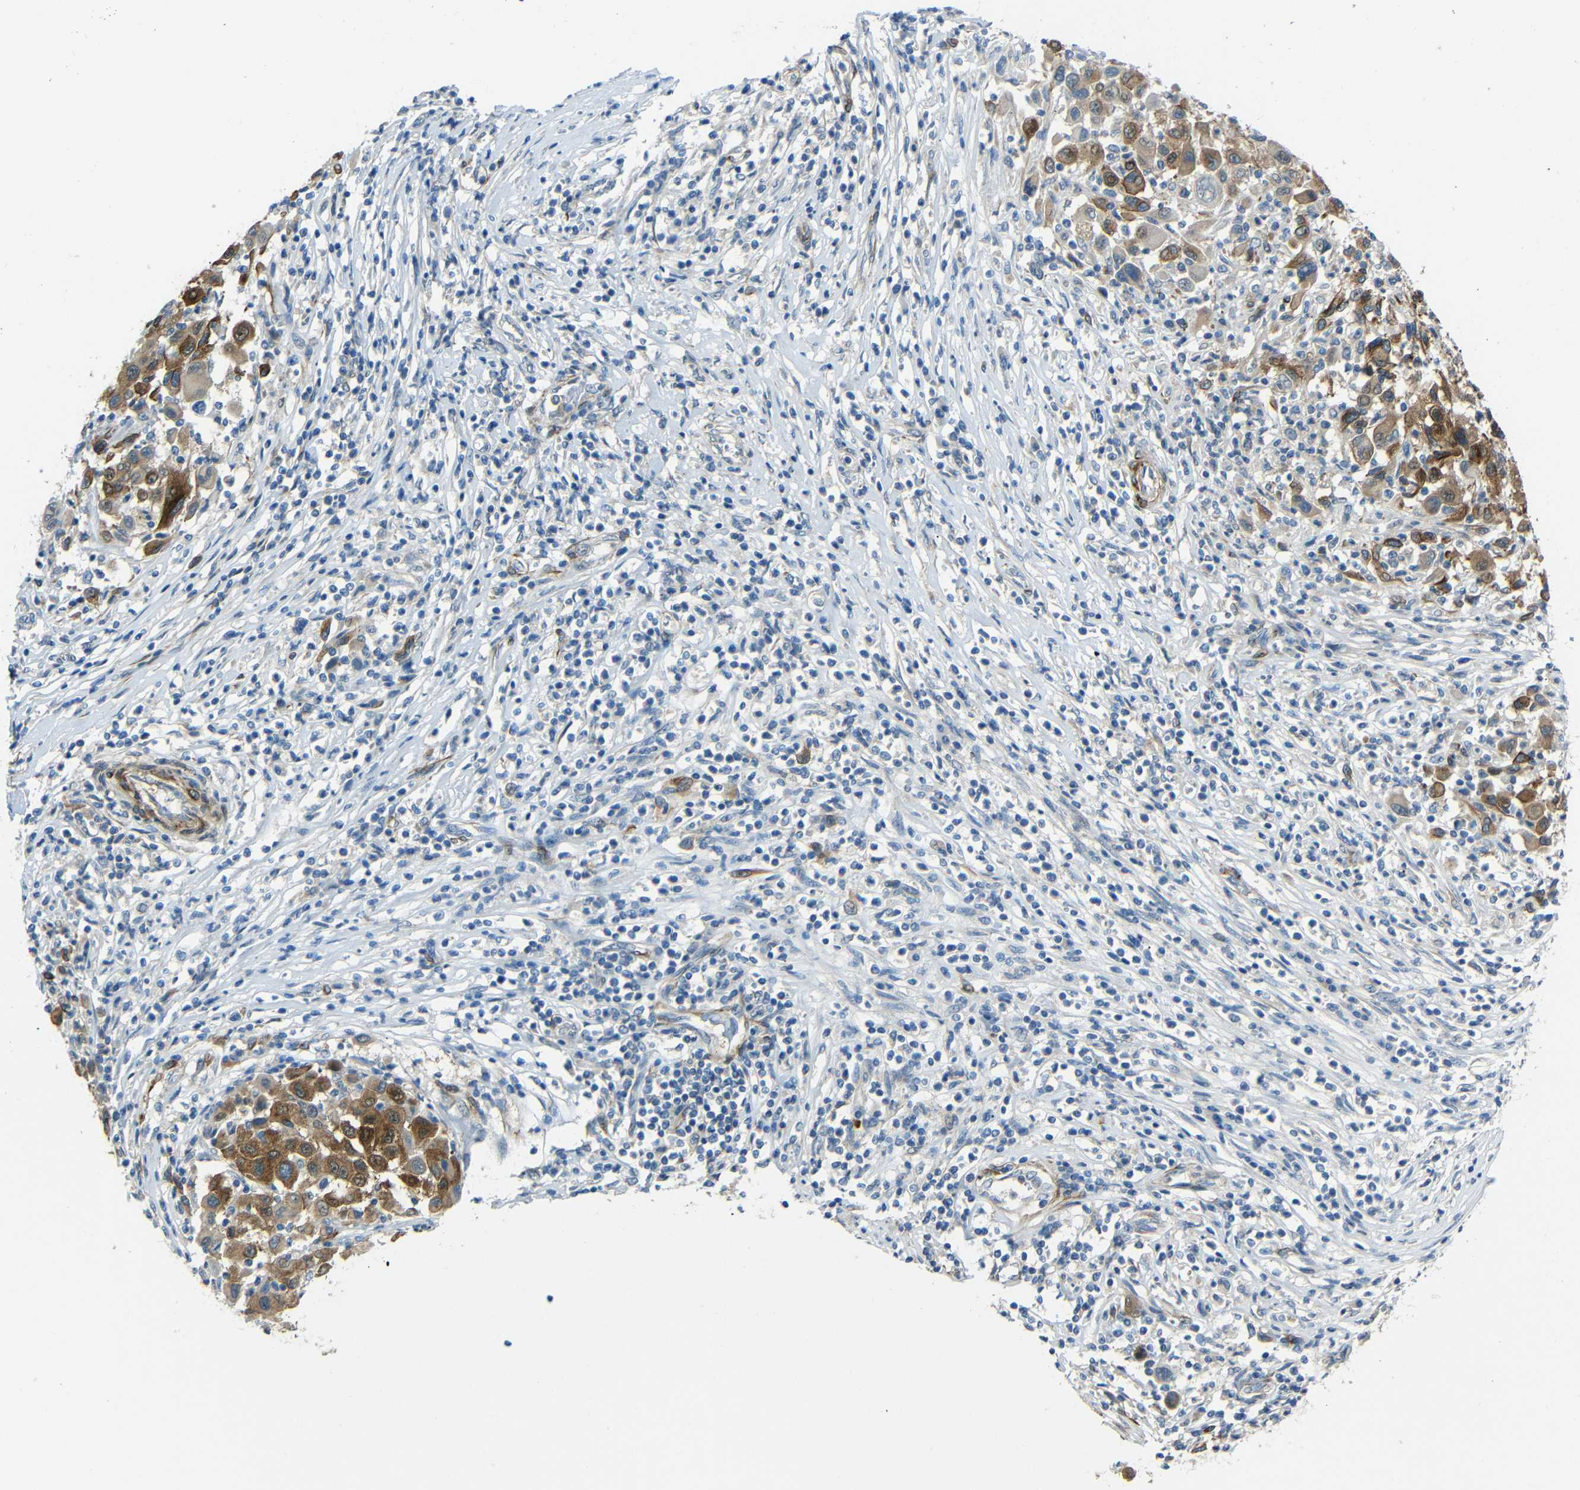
{"staining": {"intensity": "strong", "quantity": ">75%", "location": "cytoplasmic/membranous"}, "tissue": "melanoma", "cell_type": "Tumor cells", "image_type": "cancer", "snomed": [{"axis": "morphology", "description": "Malignant melanoma, Metastatic site"}, {"axis": "topography", "description": "Lymph node"}], "caption": "Melanoma was stained to show a protein in brown. There is high levels of strong cytoplasmic/membranous expression in approximately >75% of tumor cells.", "gene": "DCLK1", "patient": {"sex": "male", "age": 61}}